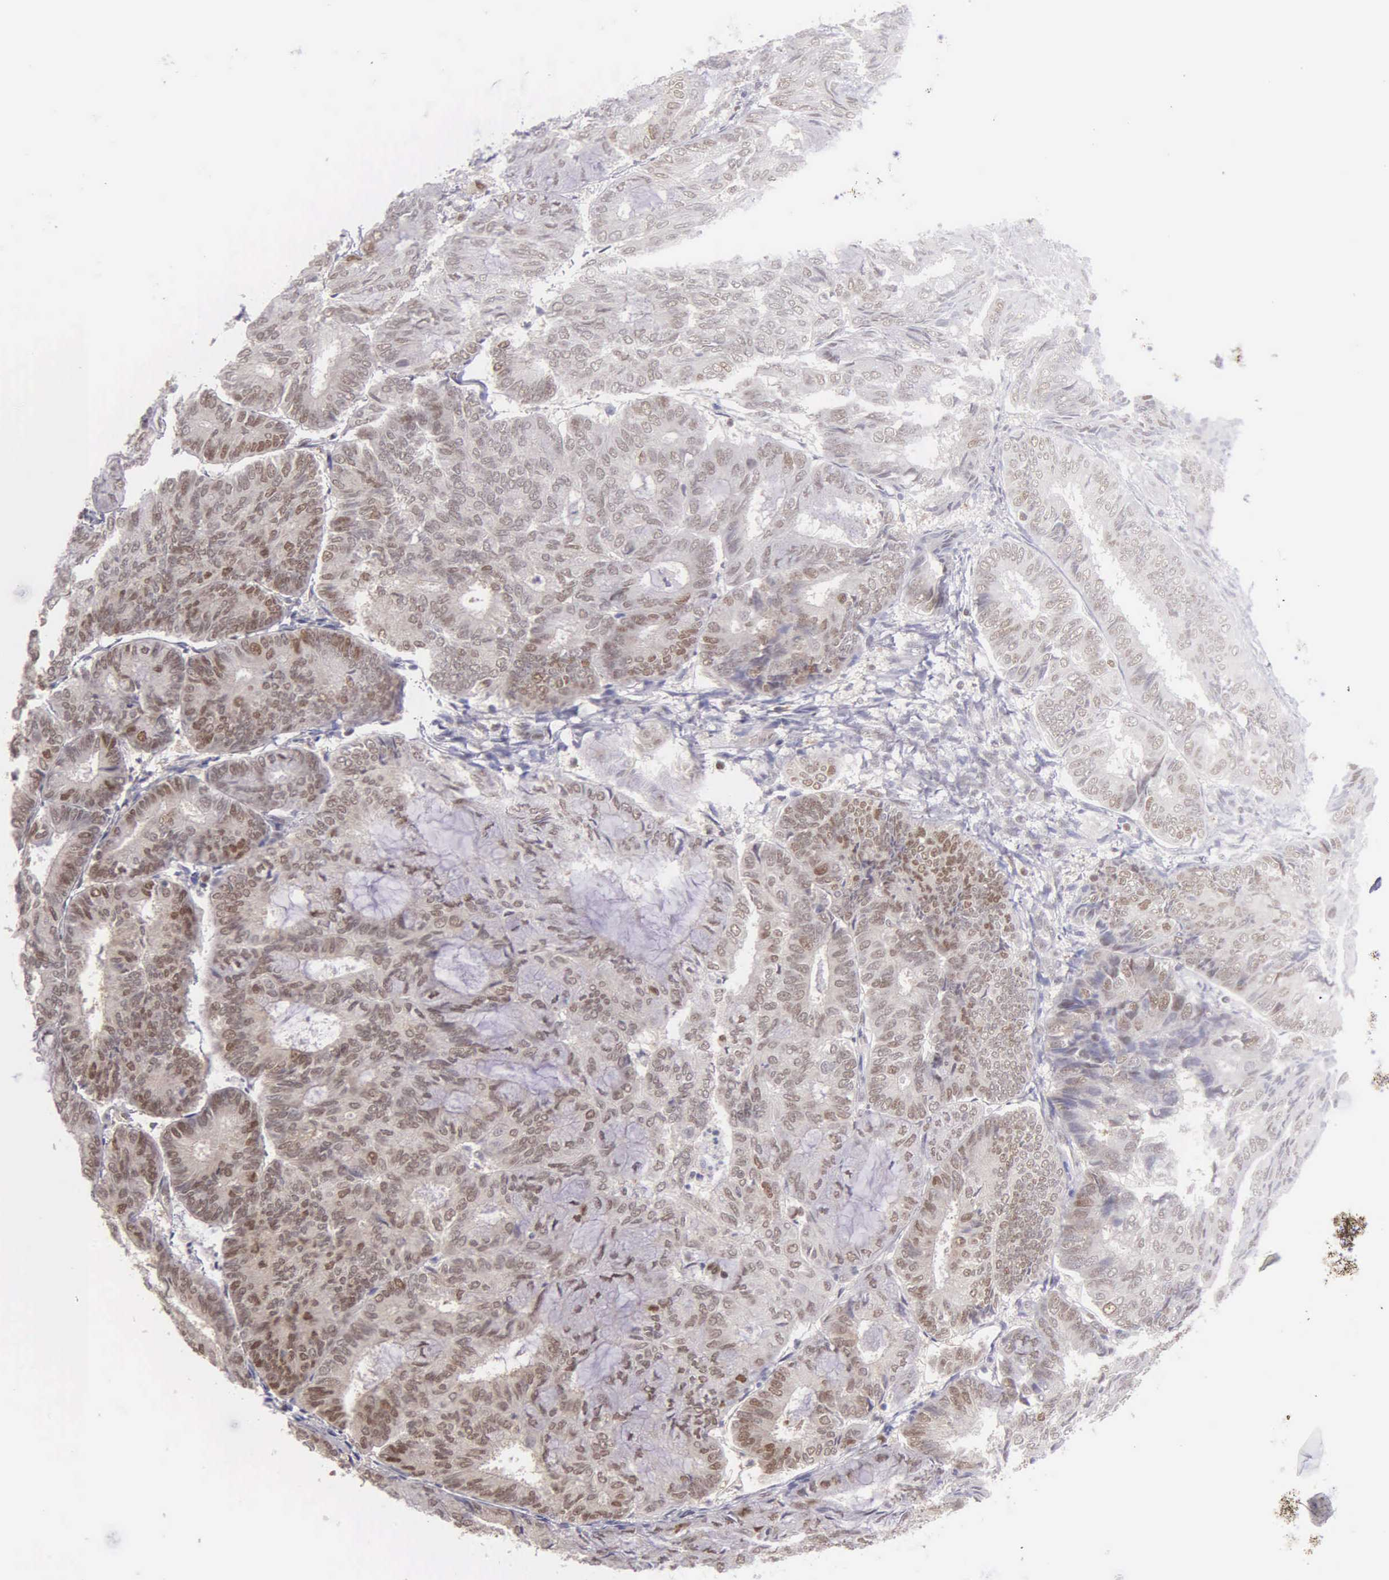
{"staining": {"intensity": "moderate", "quantity": "25%-75%", "location": "nuclear"}, "tissue": "endometrial cancer", "cell_type": "Tumor cells", "image_type": "cancer", "snomed": [{"axis": "morphology", "description": "Adenocarcinoma, NOS"}, {"axis": "topography", "description": "Endometrium"}], "caption": "IHC photomicrograph of neoplastic tissue: human endometrial cancer (adenocarcinoma) stained using immunohistochemistry shows medium levels of moderate protein expression localized specifically in the nuclear of tumor cells, appearing as a nuclear brown color.", "gene": "UBR7", "patient": {"sex": "female", "age": 59}}